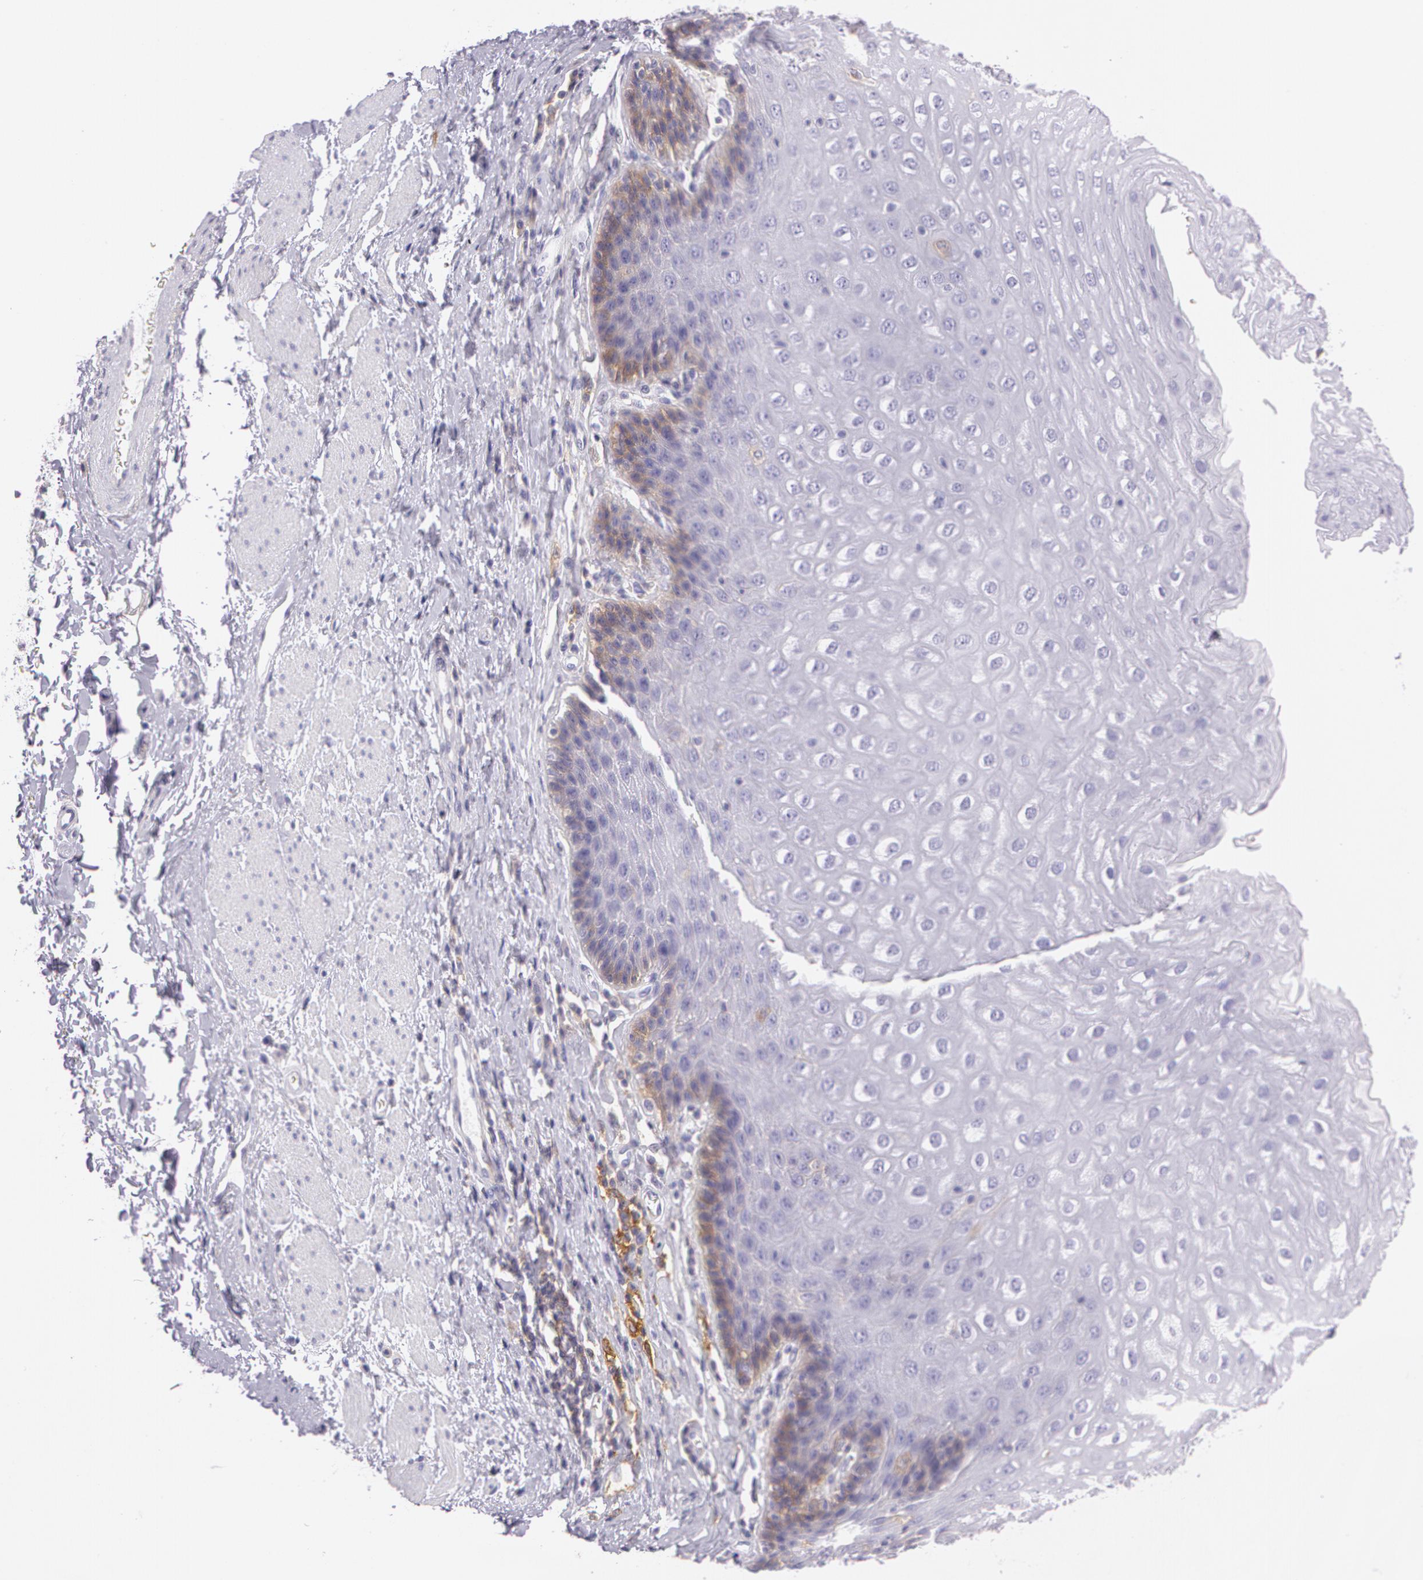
{"staining": {"intensity": "weak", "quantity": "<25%", "location": "cytoplasmic/membranous"}, "tissue": "esophagus", "cell_type": "Squamous epithelial cells", "image_type": "normal", "snomed": [{"axis": "morphology", "description": "Normal tissue, NOS"}, {"axis": "topography", "description": "Esophagus"}], "caption": "IHC of benign human esophagus reveals no expression in squamous epithelial cells.", "gene": "LY75", "patient": {"sex": "female", "age": 61}}